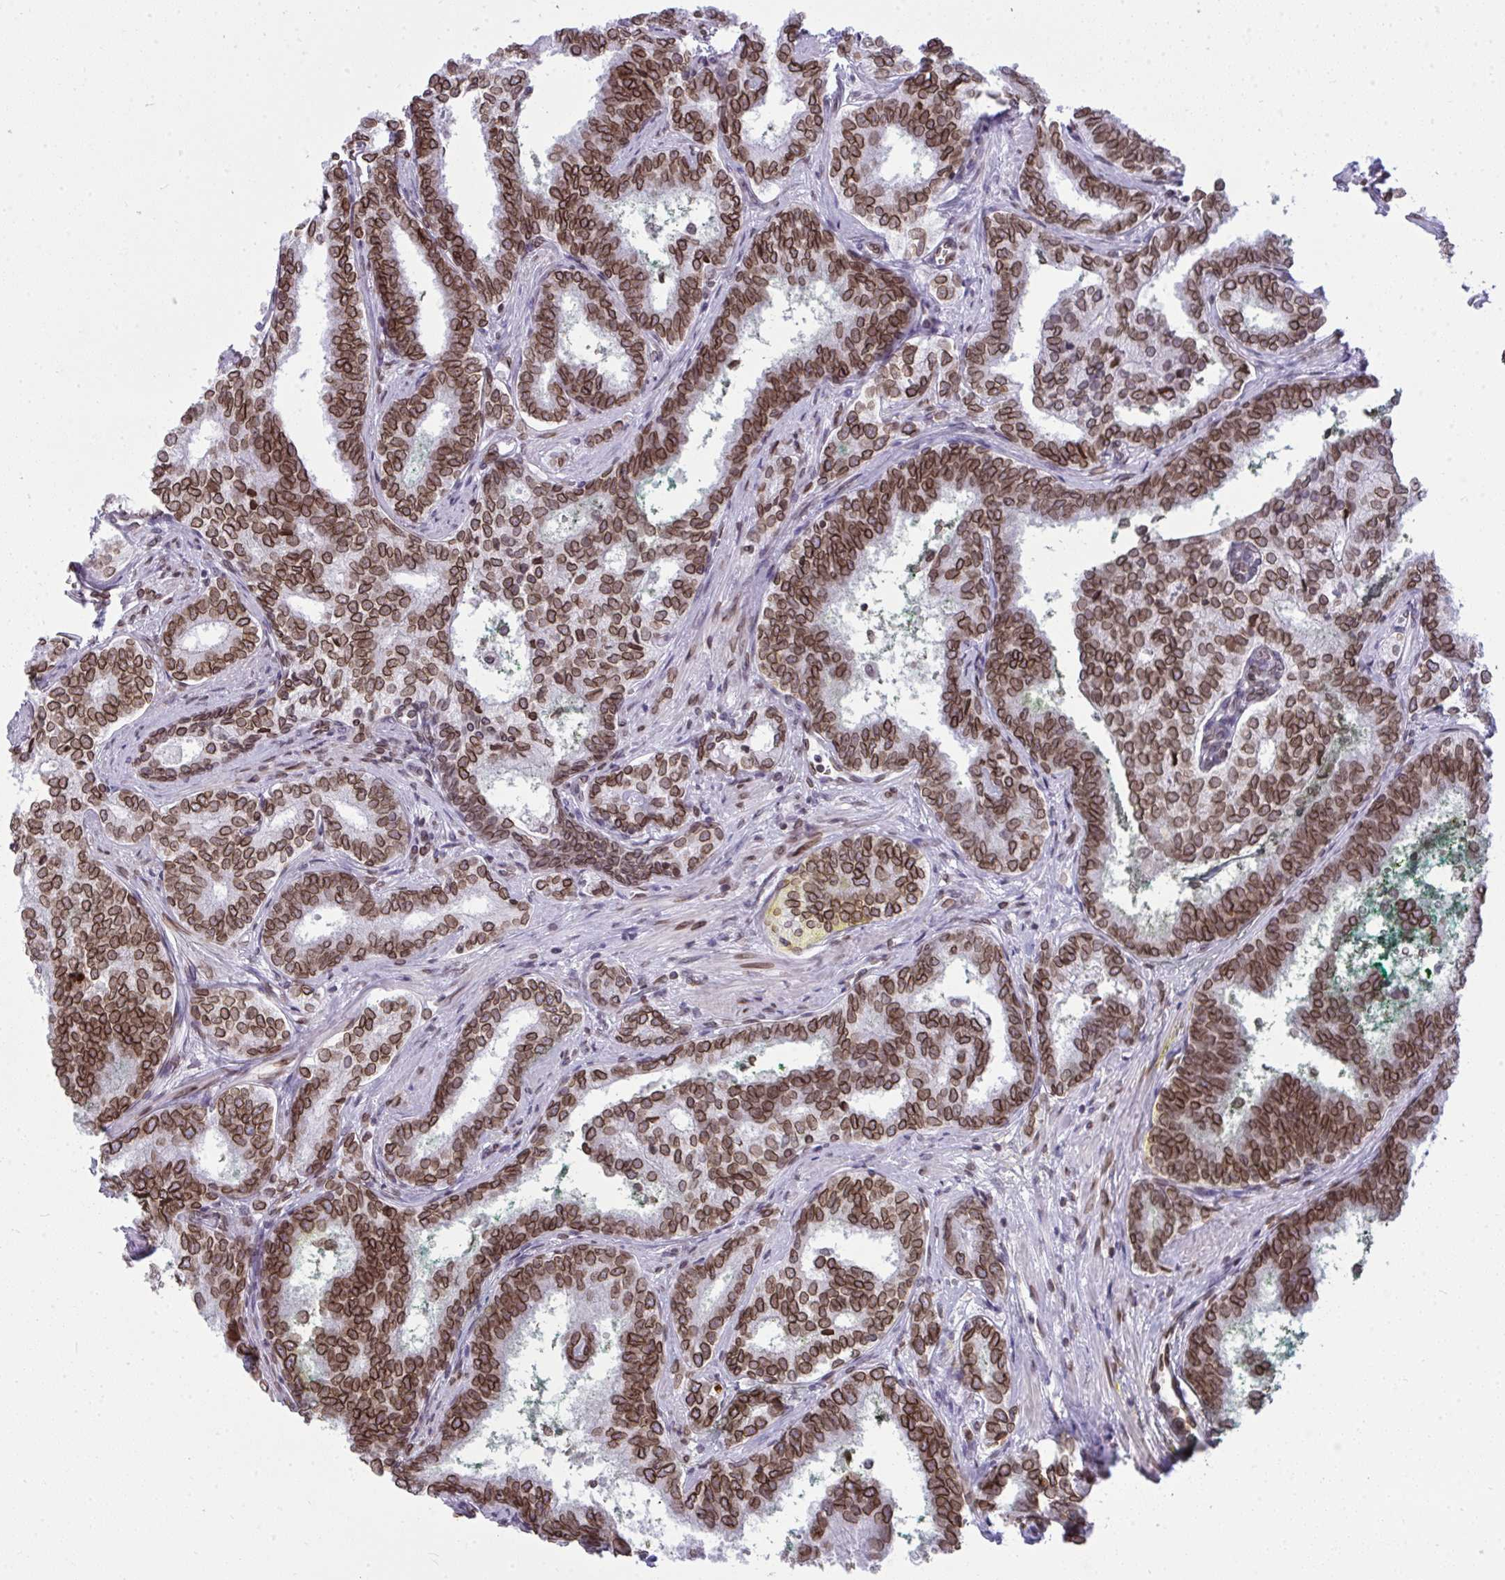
{"staining": {"intensity": "moderate", "quantity": ">75%", "location": "cytoplasmic/membranous,nuclear"}, "tissue": "prostate cancer", "cell_type": "Tumor cells", "image_type": "cancer", "snomed": [{"axis": "morphology", "description": "Adenocarcinoma, High grade"}, {"axis": "topography", "description": "Prostate"}], "caption": "The image shows immunohistochemical staining of prostate high-grade adenocarcinoma. There is moderate cytoplasmic/membranous and nuclear staining is present in about >75% of tumor cells.", "gene": "LMNB2", "patient": {"sex": "male", "age": 72}}